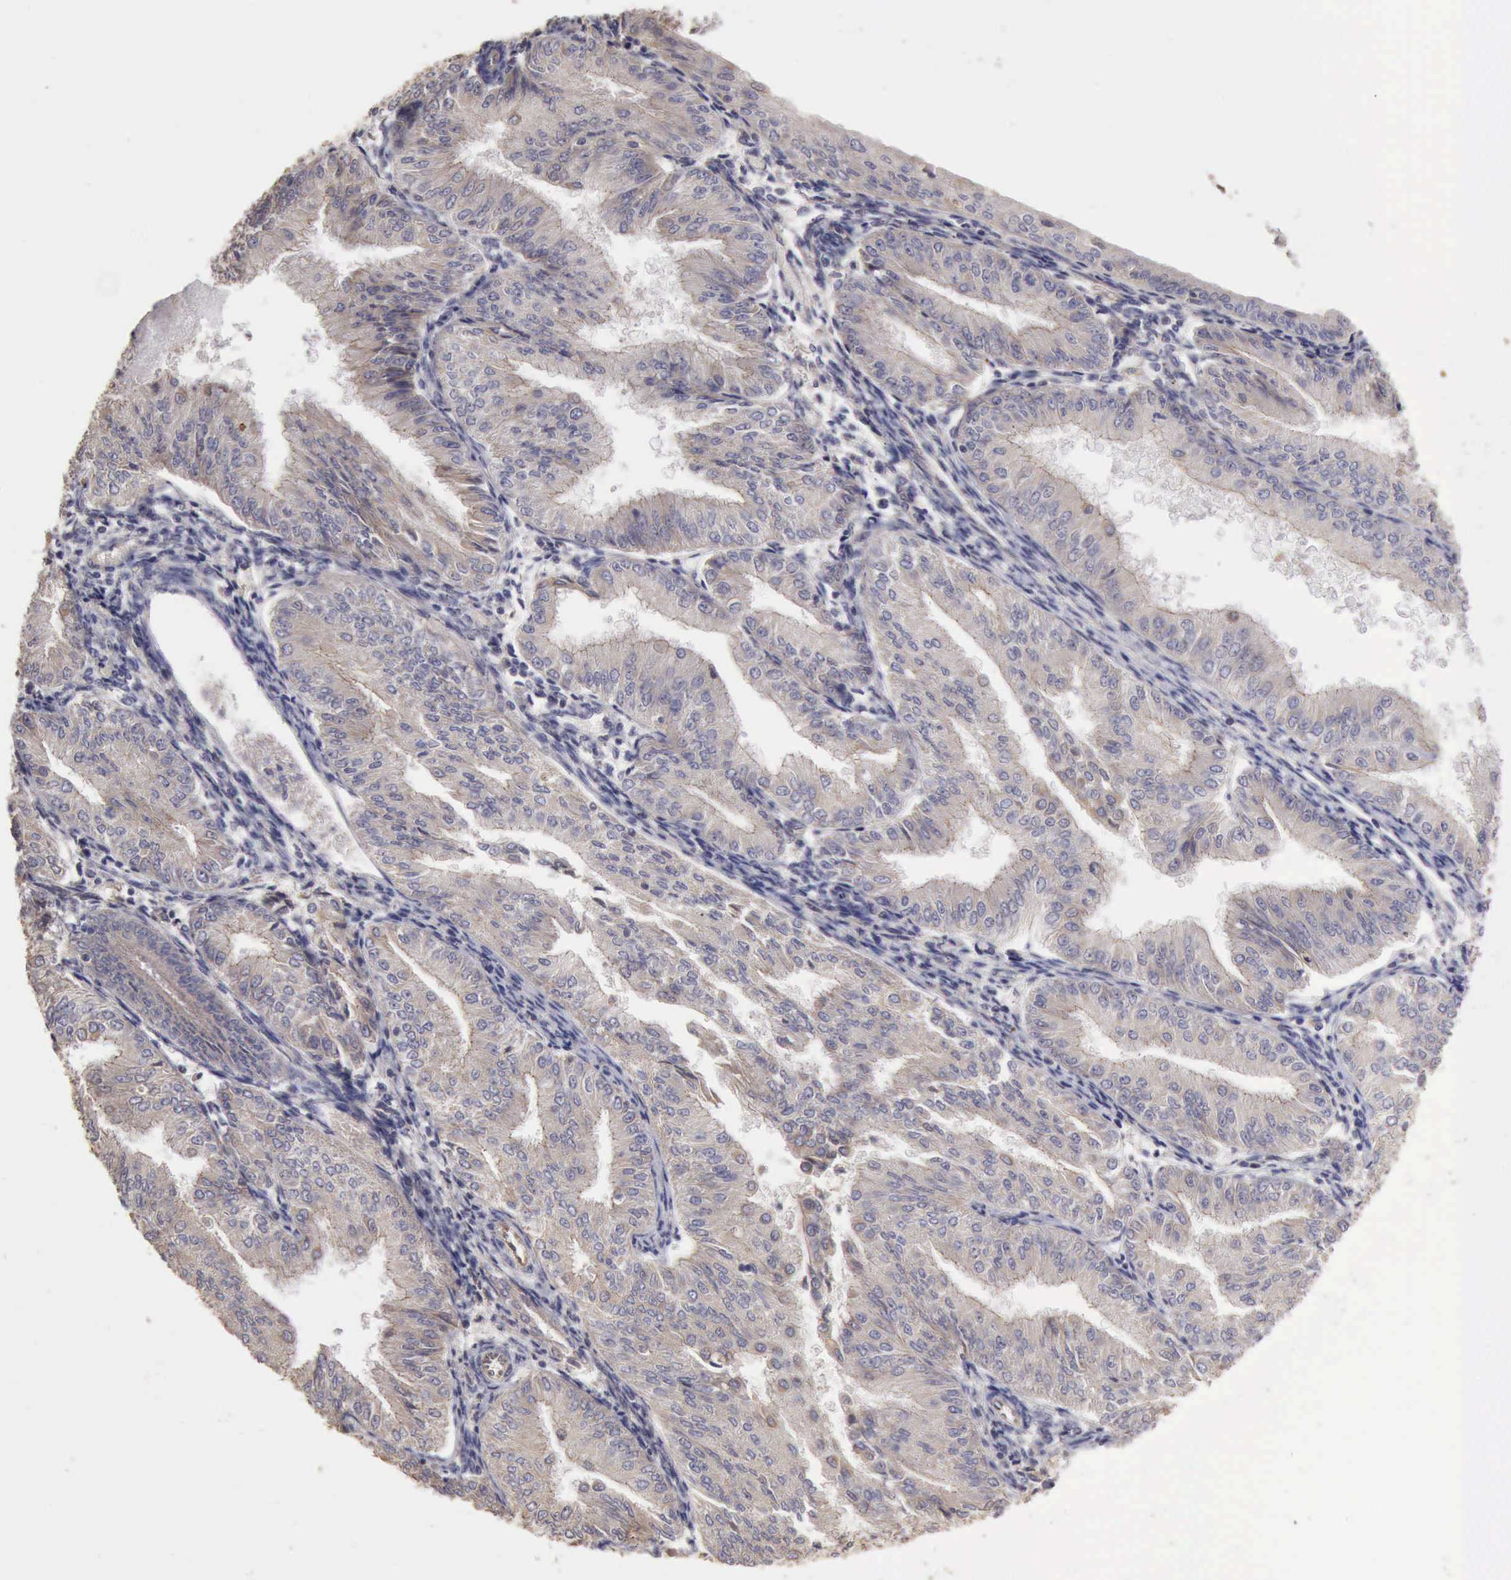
{"staining": {"intensity": "negative", "quantity": "none", "location": "none"}, "tissue": "endometrial cancer", "cell_type": "Tumor cells", "image_type": "cancer", "snomed": [{"axis": "morphology", "description": "Adenocarcinoma, NOS"}, {"axis": "topography", "description": "Endometrium"}], "caption": "A histopathology image of human adenocarcinoma (endometrial) is negative for staining in tumor cells.", "gene": "BMX", "patient": {"sex": "female", "age": 53}}